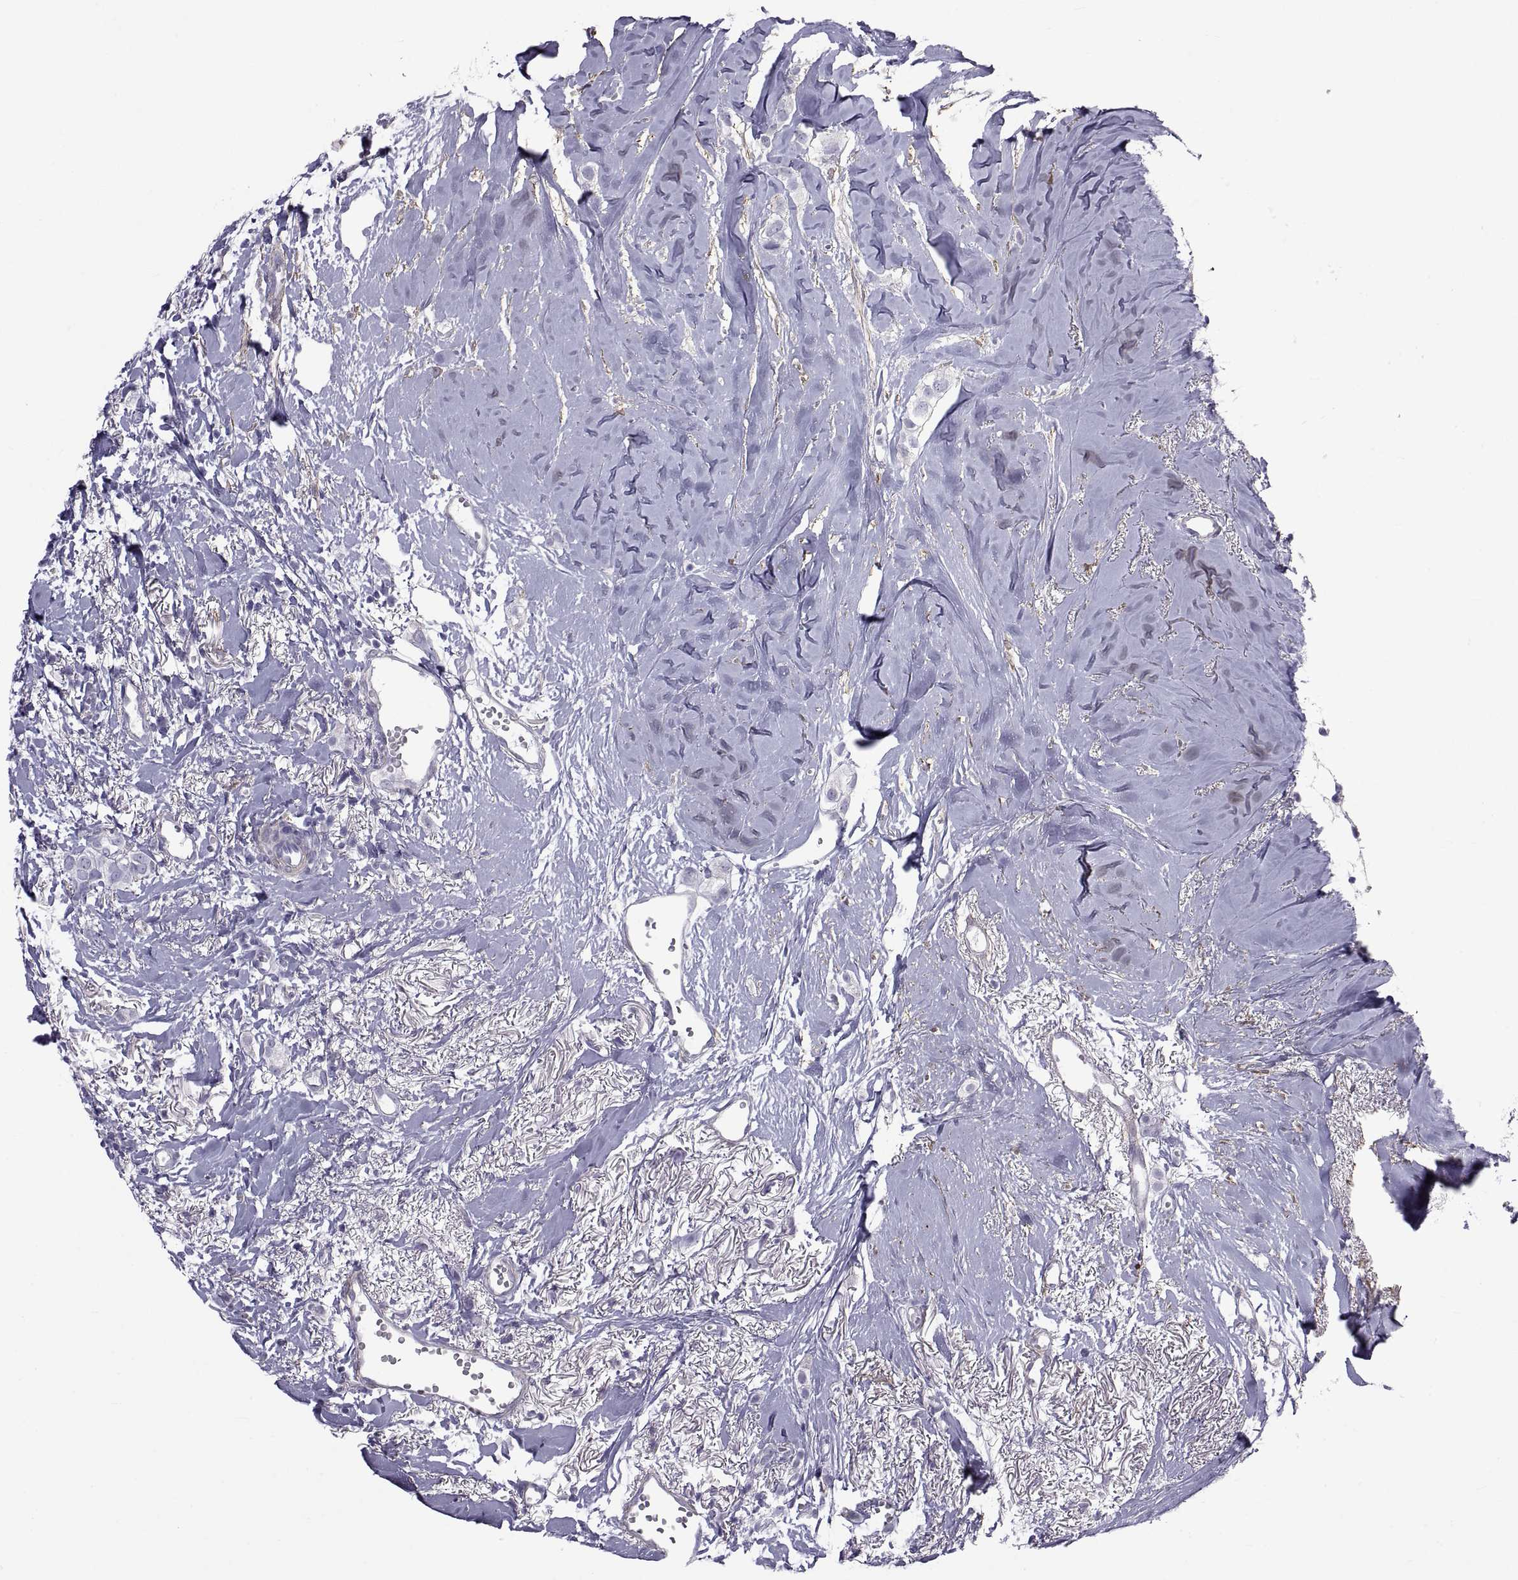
{"staining": {"intensity": "negative", "quantity": "none", "location": "none"}, "tissue": "breast cancer", "cell_type": "Tumor cells", "image_type": "cancer", "snomed": [{"axis": "morphology", "description": "Duct carcinoma"}, {"axis": "topography", "description": "Breast"}], "caption": "An image of invasive ductal carcinoma (breast) stained for a protein reveals no brown staining in tumor cells.", "gene": "MAGEB1", "patient": {"sex": "female", "age": 85}}